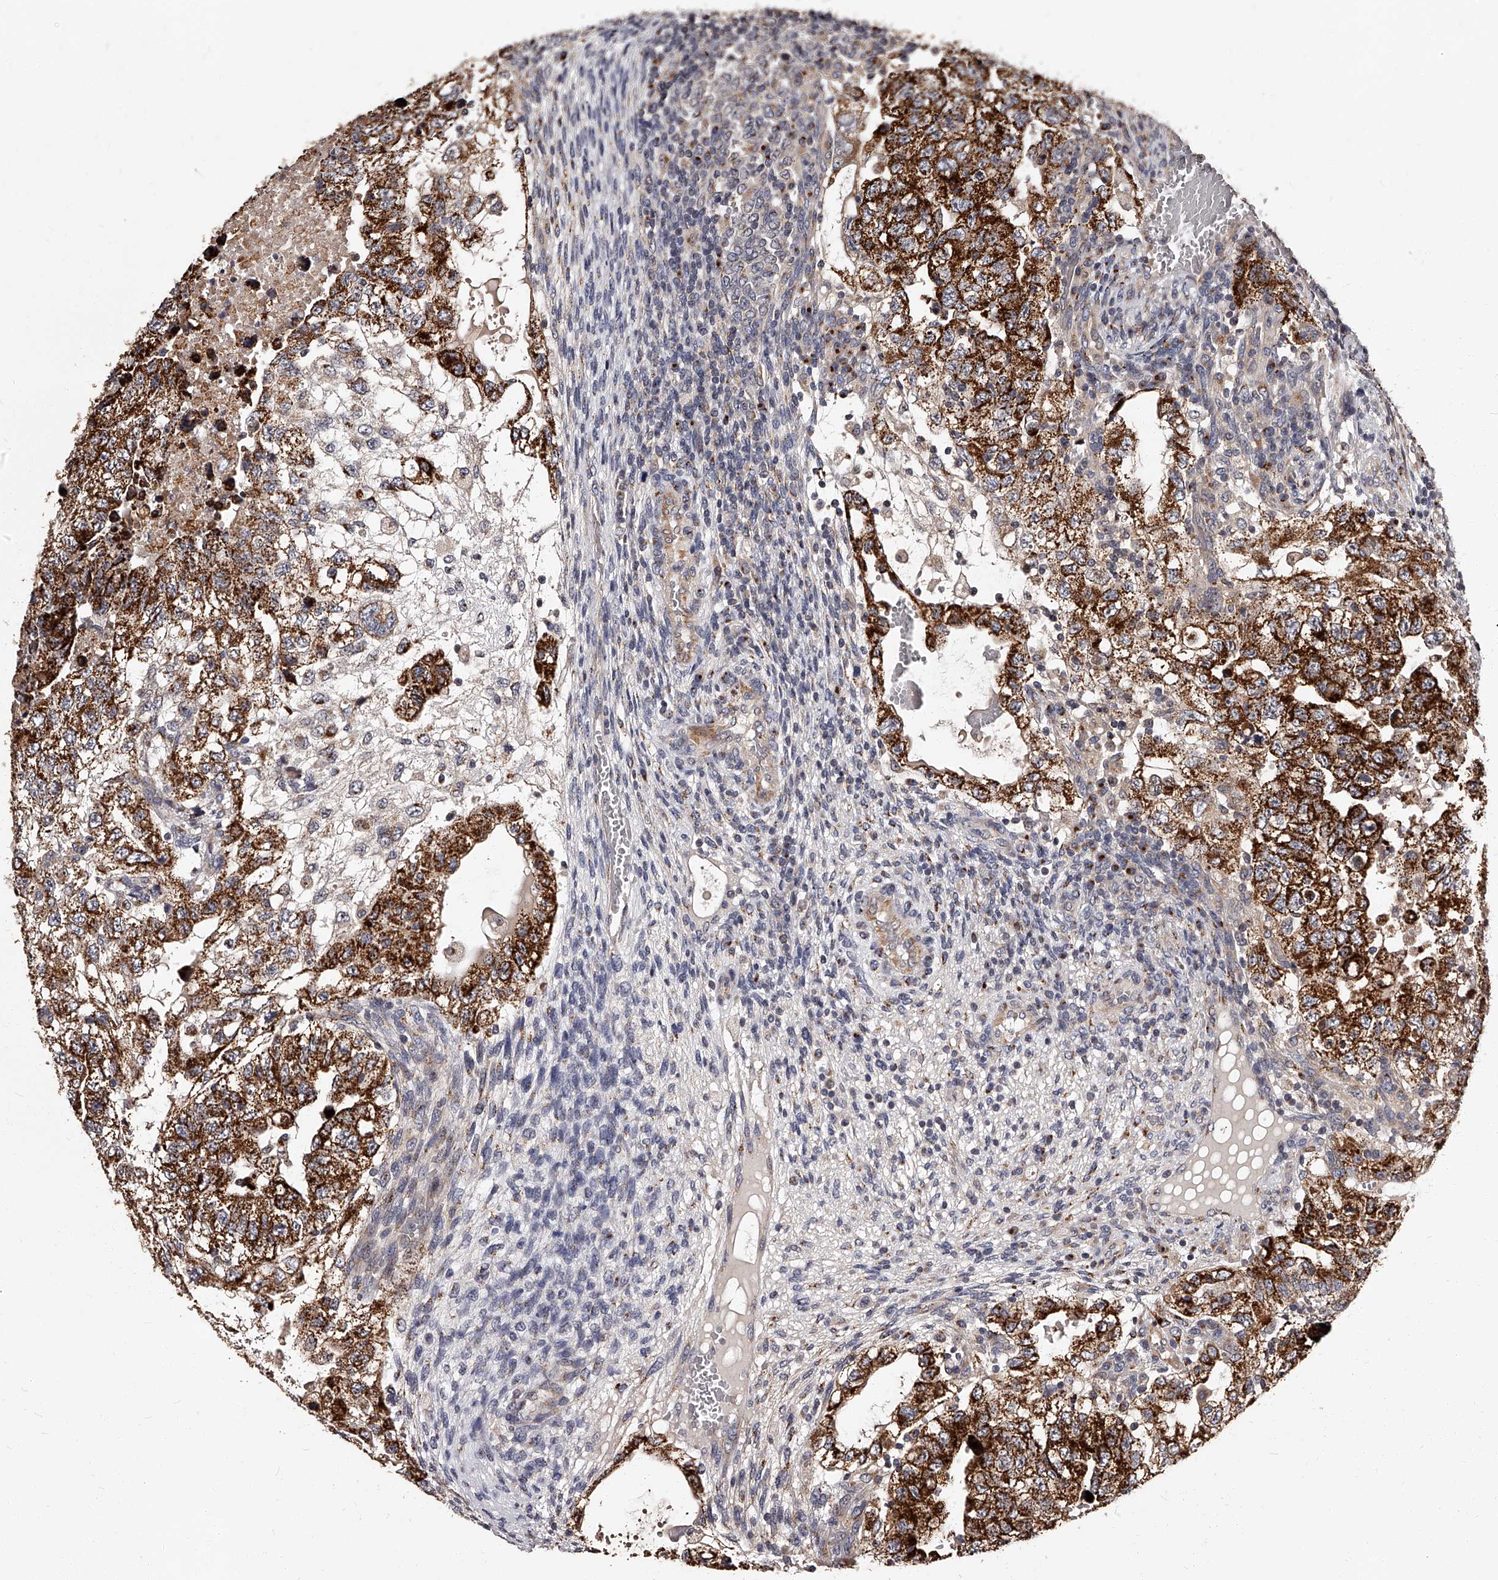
{"staining": {"intensity": "strong", "quantity": "25%-75%", "location": "cytoplasmic/membranous"}, "tissue": "testis cancer", "cell_type": "Tumor cells", "image_type": "cancer", "snomed": [{"axis": "morphology", "description": "Carcinoma, Embryonal, NOS"}, {"axis": "topography", "description": "Testis"}], "caption": "DAB immunohistochemical staining of human testis embryonal carcinoma shows strong cytoplasmic/membranous protein expression in approximately 25%-75% of tumor cells.", "gene": "RSC1A1", "patient": {"sex": "male", "age": 36}}